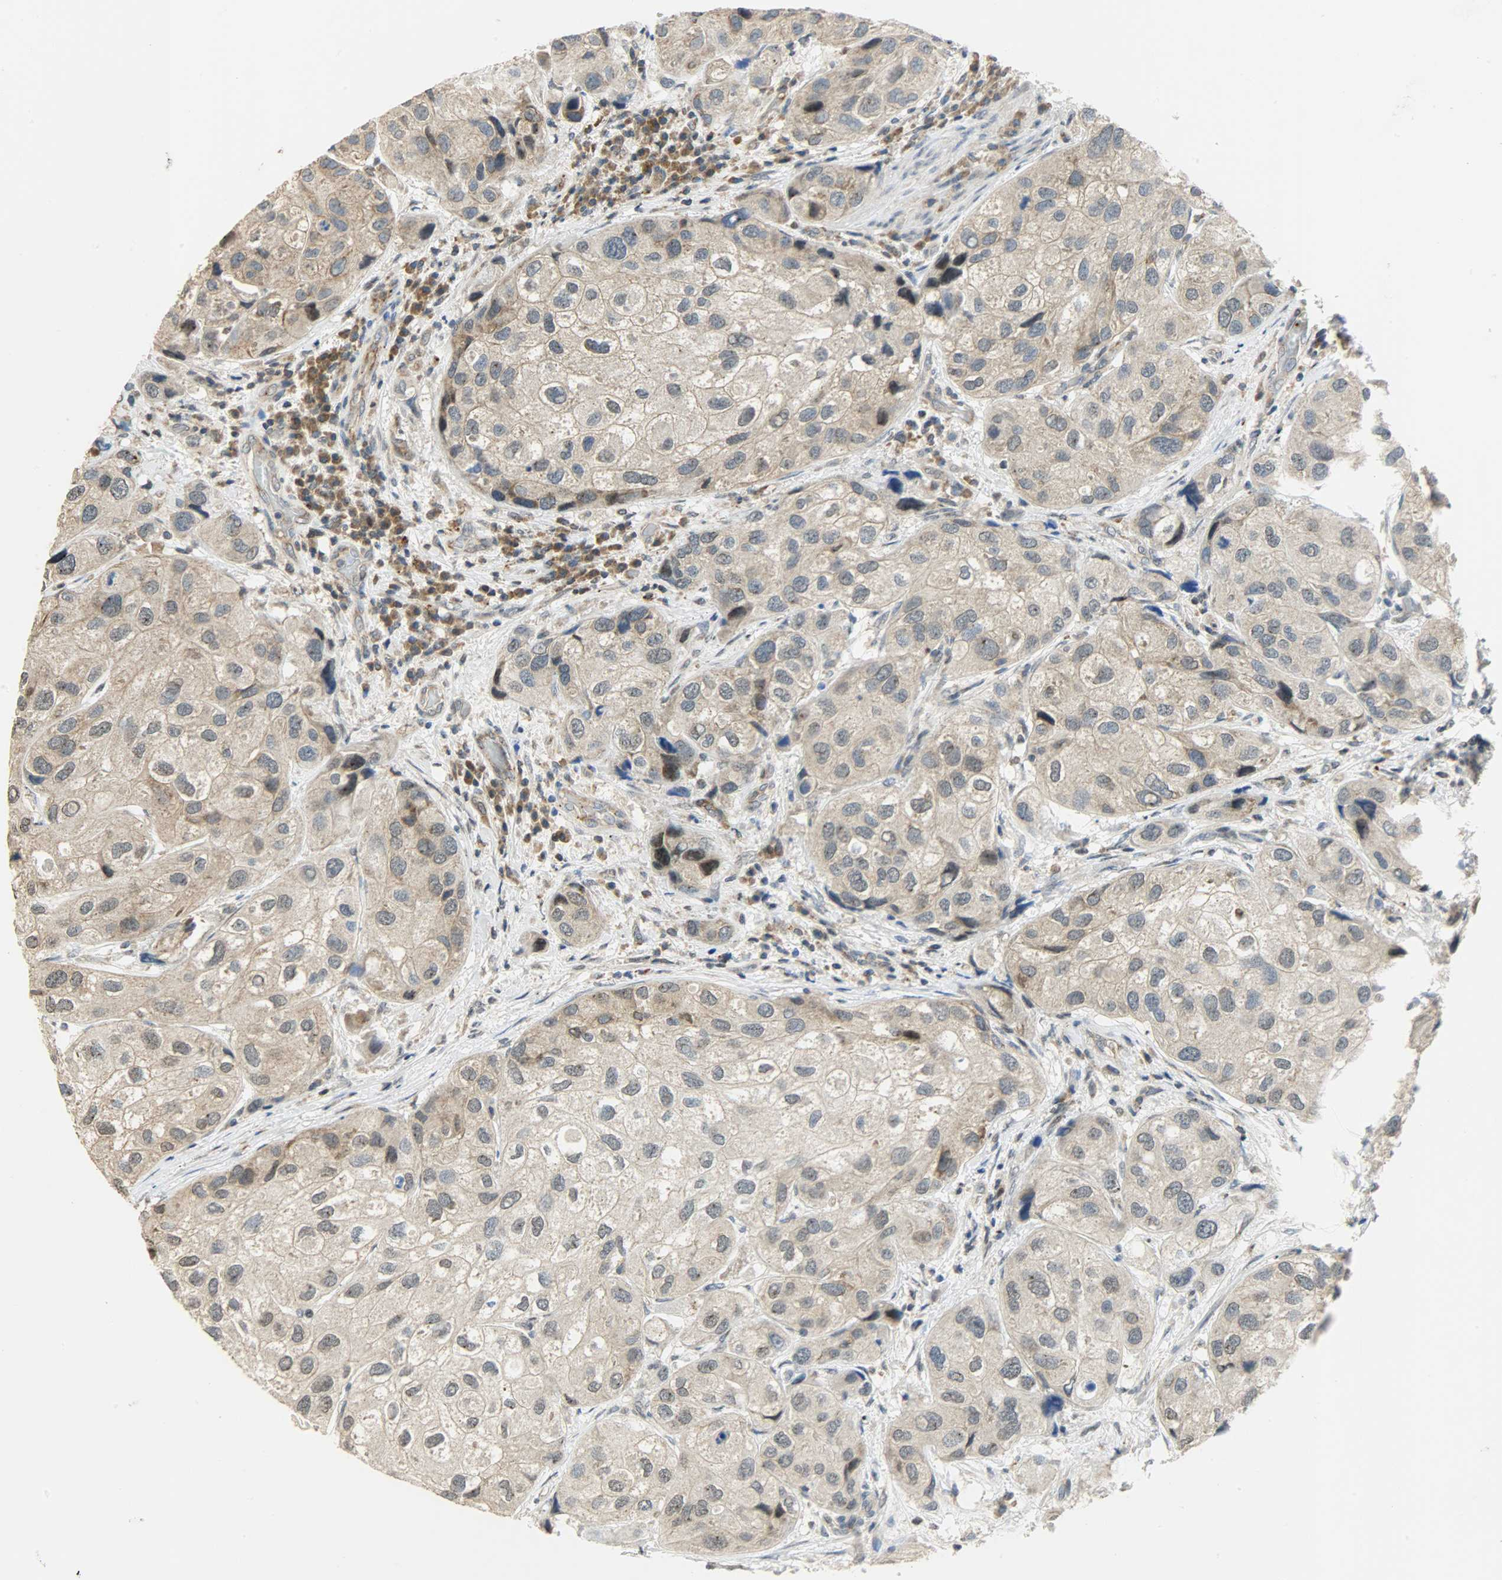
{"staining": {"intensity": "weak", "quantity": "25%-75%", "location": "cytoplasmic/membranous,nuclear"}, "tissue": "urothelial cancer", "cell_type": "Tumor cells", "image_type": "cancer", "snomed": [{"axis": "morphology", "description": "Urothelial carcinoma, High grade"}, {"axis": "topography", "description": "Urinary bladder"}], "caption": "A low amount of weak cytoplasmic/membranous and nuclear positivity is identified in approximately 25%-75% of tumor cells in urothelial carcinoma (high-grade) tissue.", "gene": "GIT2", "patient": {"sex": "female", "age": 64}}